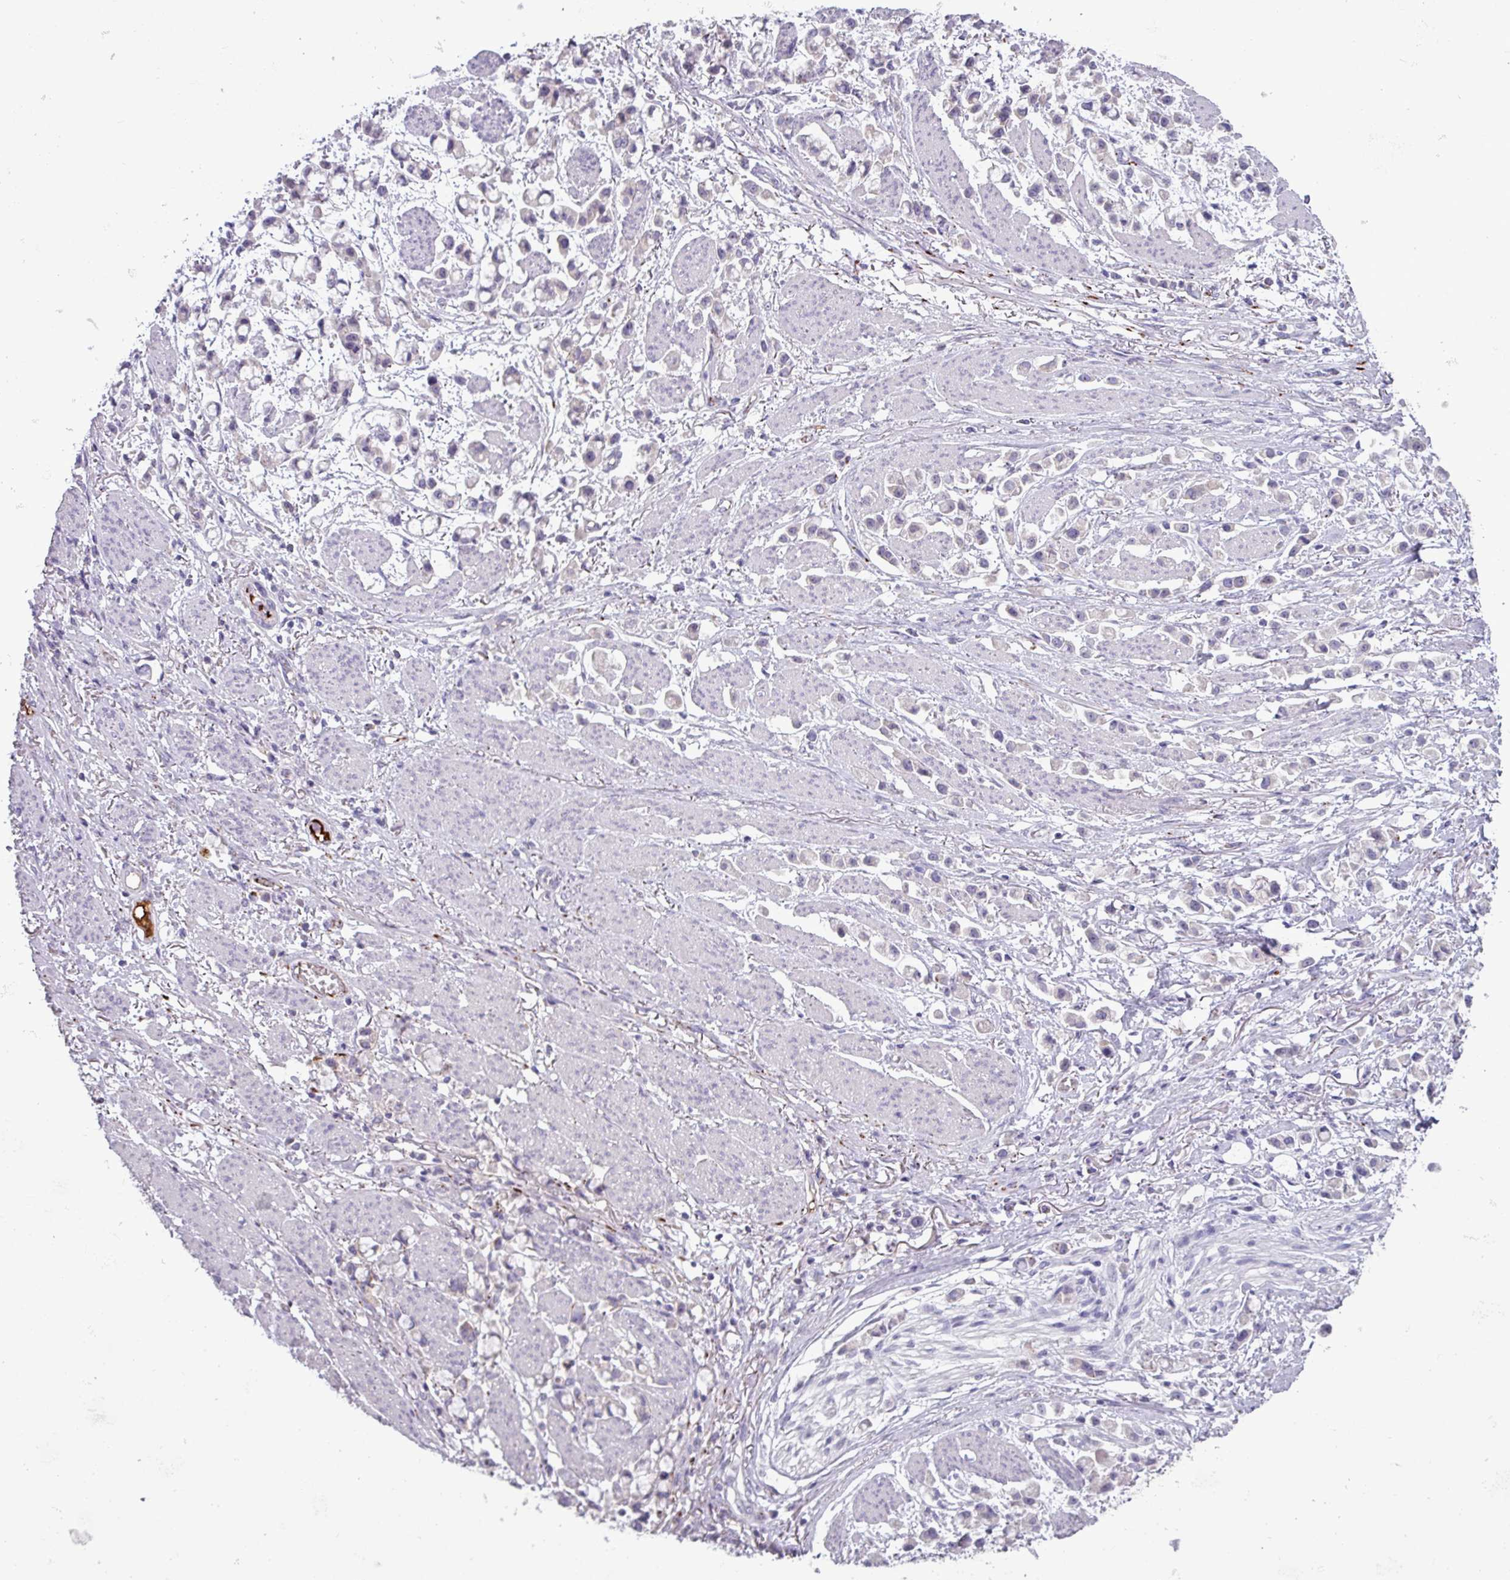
{"staining": {"intensity": "negative", "quantity": "none", "location": "none"}, "tissue": "stomach cancer", "cell_type": "Tumor cells", "image_type": "cancer", "snomed": [{"axis": "morphology", "description": "Adenocarcinoma, NOS"}, {"axis": "topography", "description": "Stomach"}], "caption": "Immunohistochemistry (IHC) of human stomach cancer (adenocarcinoma) reveals no staining in tumor cells.", "gene": "PLIN2", "patient": {"sex": "female", "age": 81}}